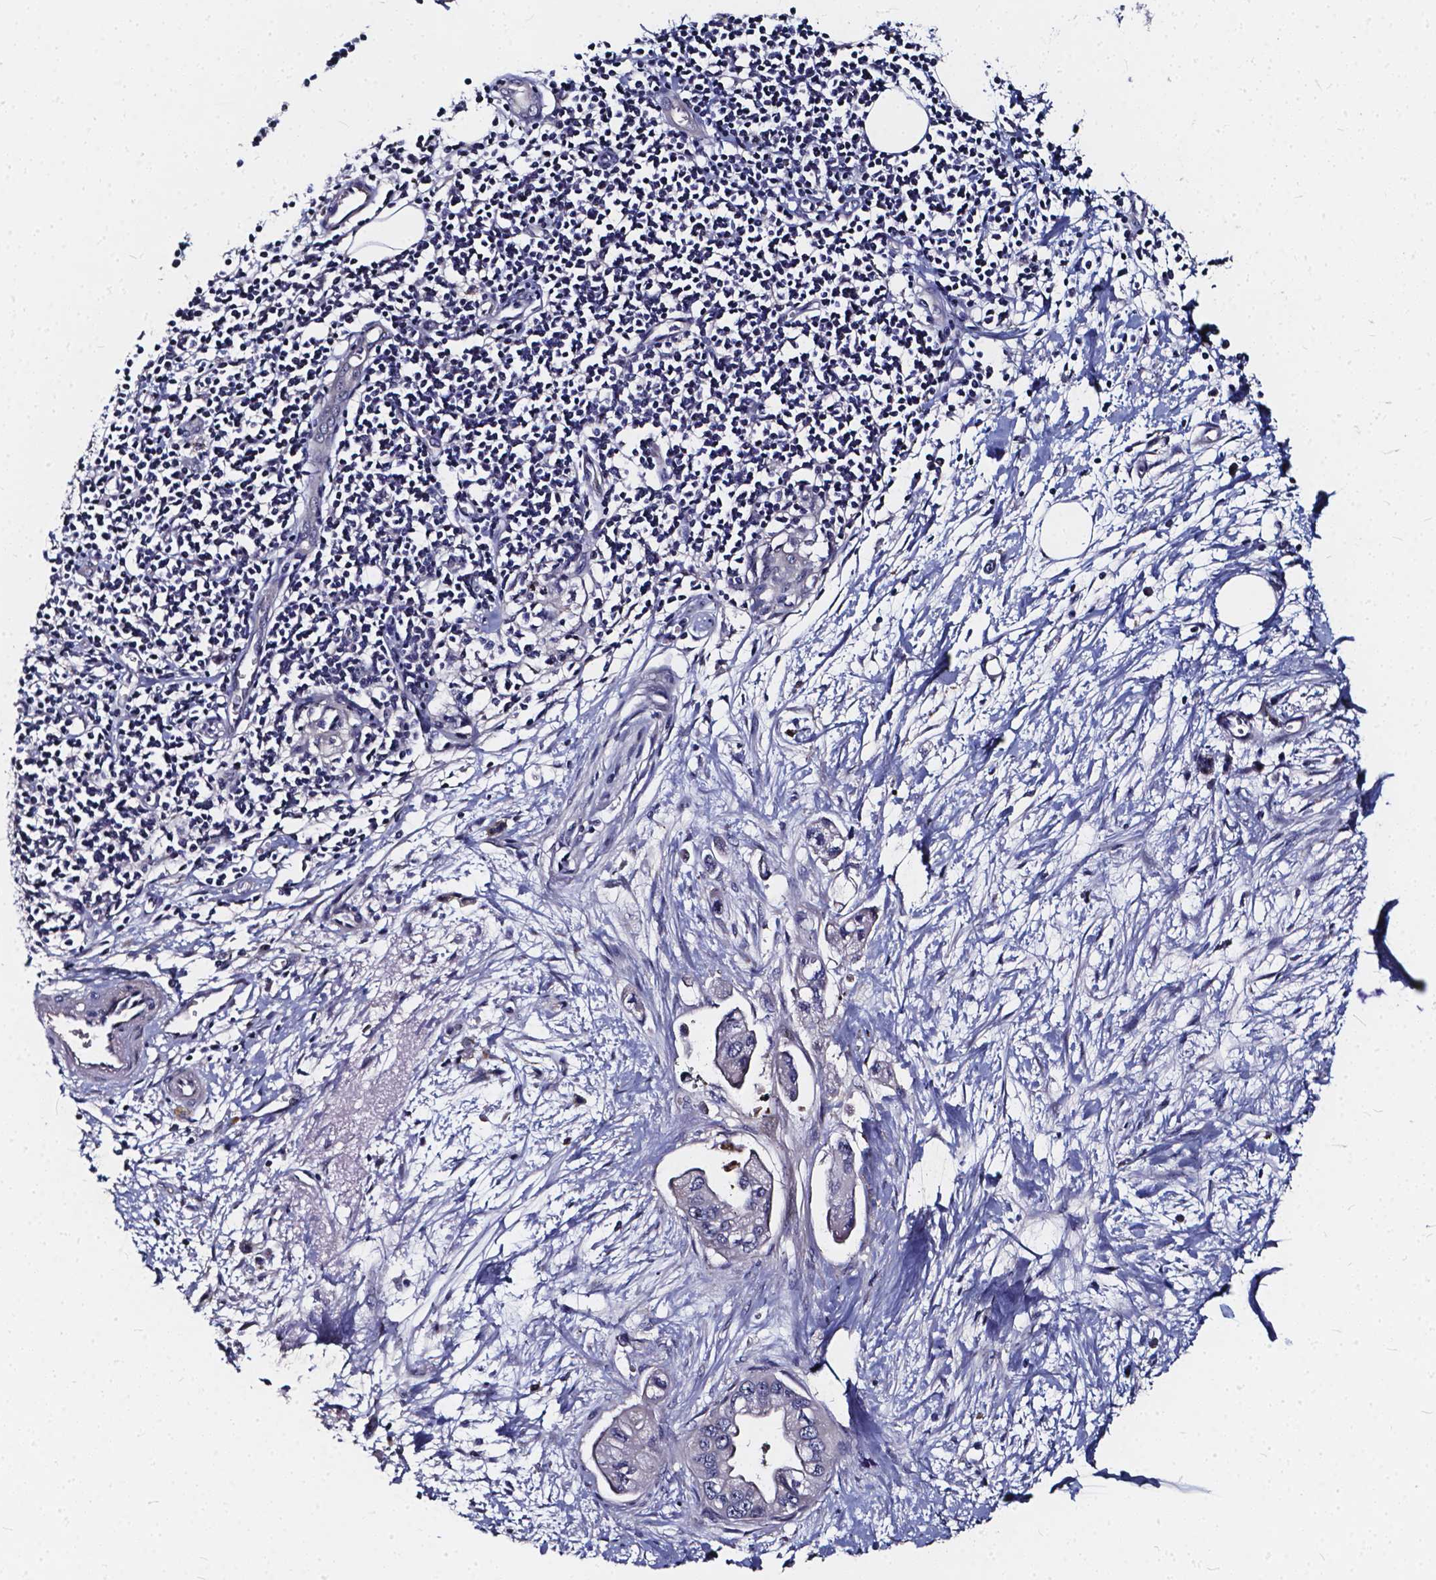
{"staining": {"intensity": "negative", "quantity": "none", "location": "none"}, "tissue": "pancreatic cancer", "cell_type": "Tumor cells", "image_type": "cancer", "snomed": [{"axis": "morphology", "description": "Adenocarcinoma, NOS"}, {"axis": "topography", "description": "Pancreas"}], "caption": "The image shows no significant staining in tumor cells of pancreatic cancer (adenocarcinoma). (Stains: DAB (3,3'-diaminobenzidine) immunohistochemistry (IHC) with hematoxylin counter stain, Microscopy: brightfield microscopy at high magnification).", "gene": "SOWAHA", "patient": {"sex": "male", "age": 60}}